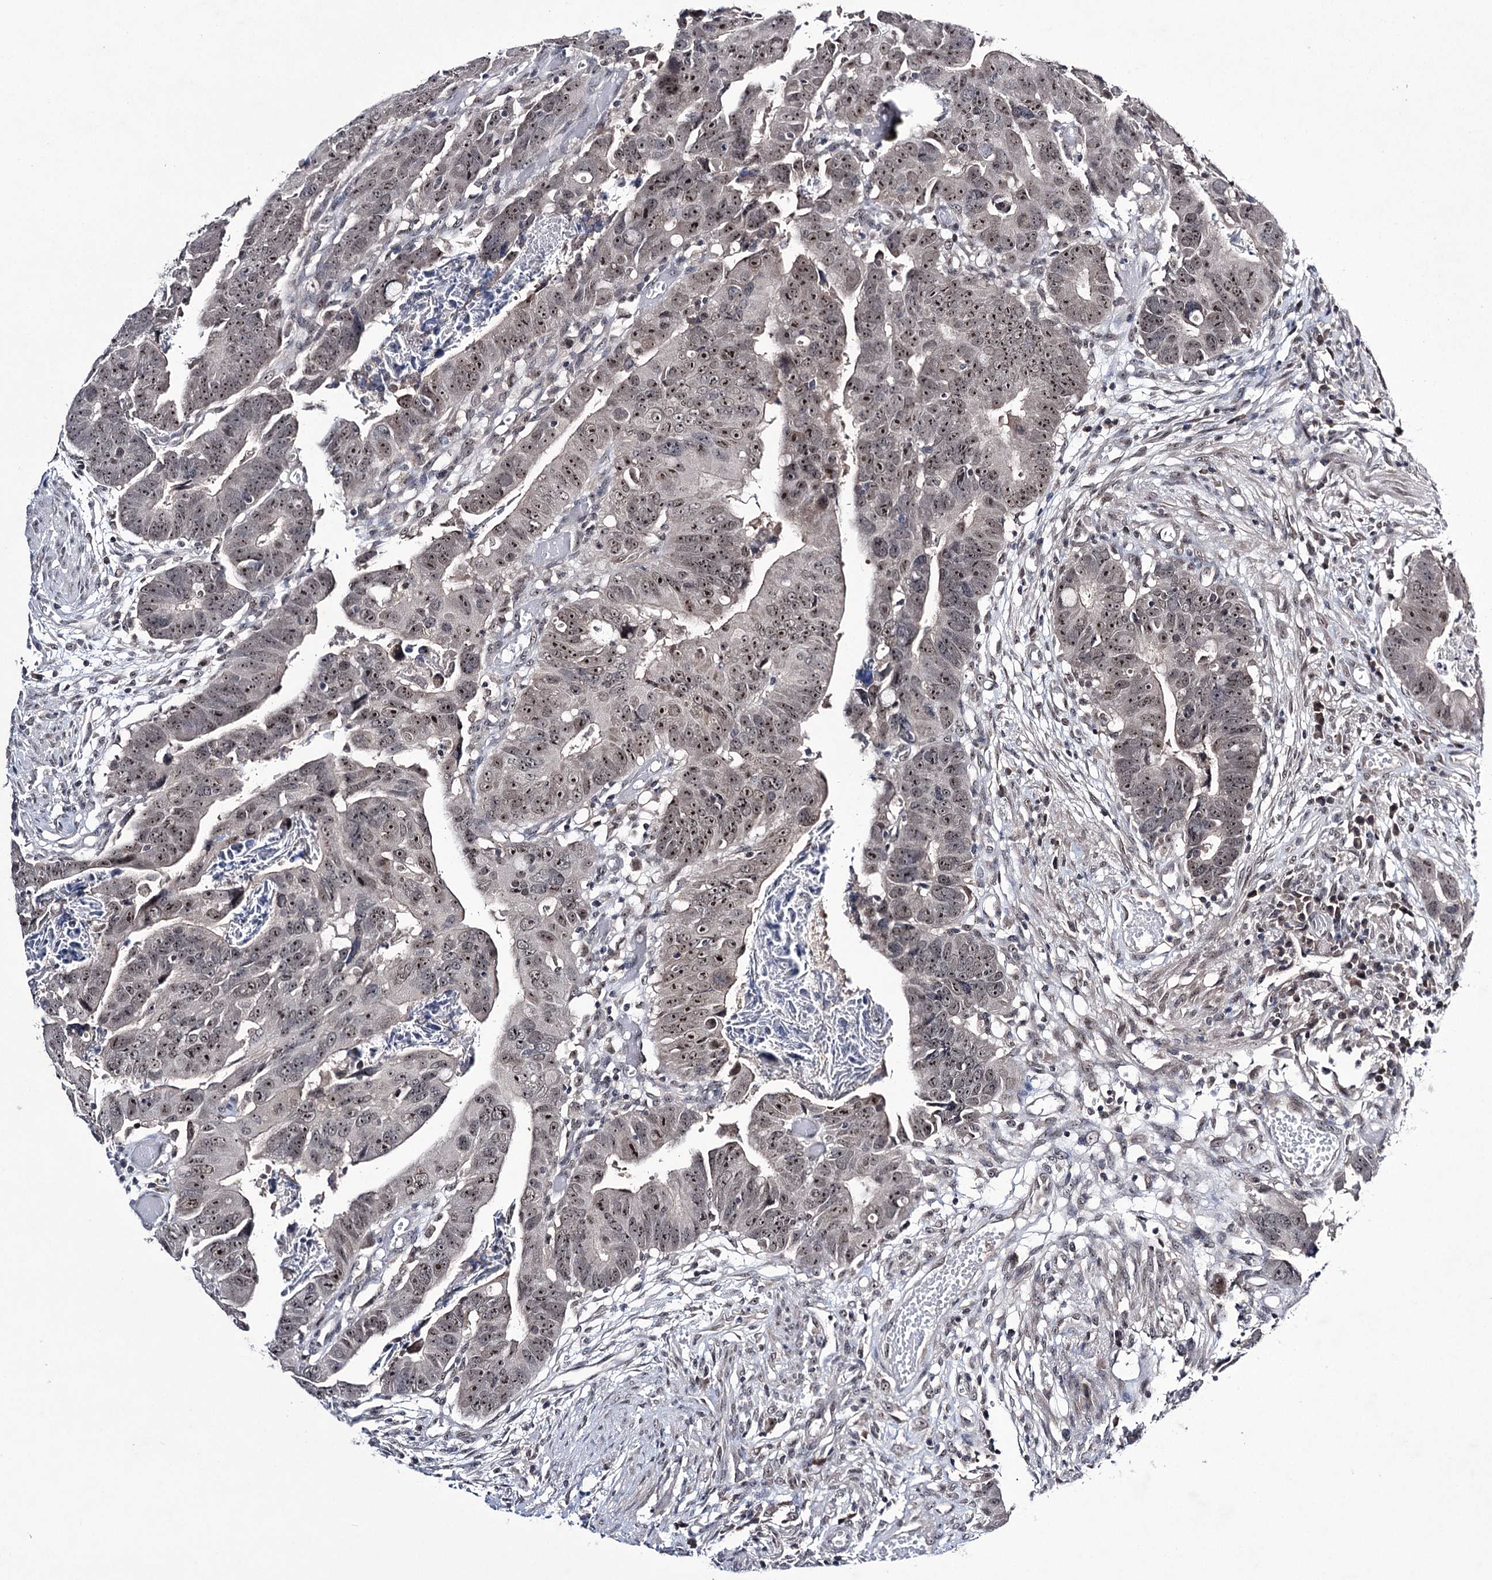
{"staining": {"intensity": "moderate", "quantity": ">75%", "location": "nuclear"}, "tissue": "colorectal cancer", "cell_type": "Tumor cells", "image_type": "cancer", "snomed": [{"axis": "morphology", "description": "Adenocarcinoma, NOS"}, {"axis": "topography", "description": "Rectum"}], "caption": "Immunohistochemistry (IHC) of colorectal cancer (adenocarcinoma) displays medium levels of moderate nuclear expression in about >75% of tumor cells.", "gene": "VGLL4", "patient": {"sex": "female", "age": 65}}